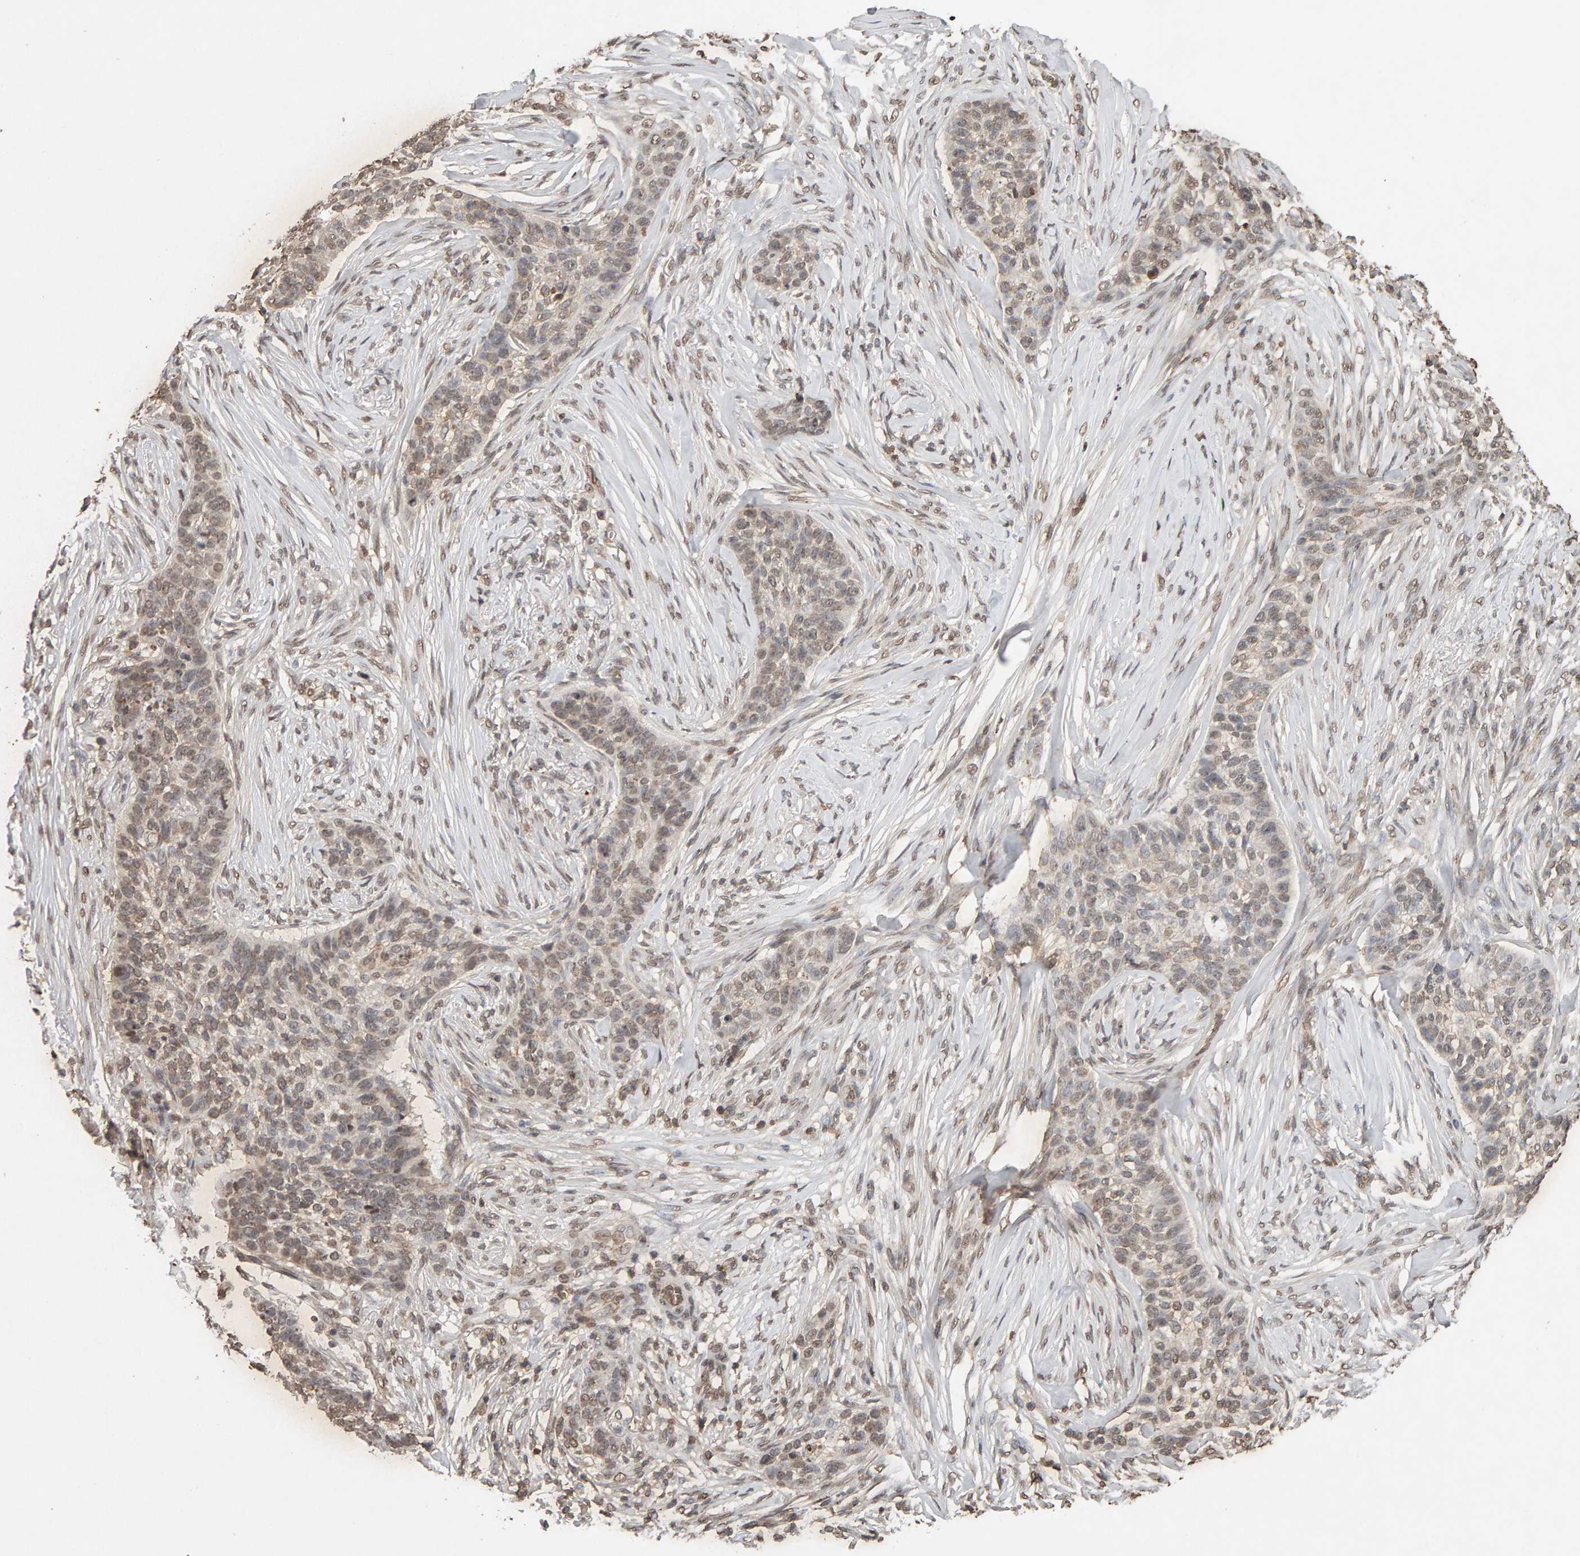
{"staining": {"intensity": "weak", "quantity": ">75%", "location": "nuclear"}, "tissue": "skin cancer", "cell_type": "Tumor cells", "image_type": "cancer", "snomed": [{"axis": "morphology", "description": "Basal cell carcinoma"}, {"axis": "topography", "description": "Skin"}], "caption": "Brown immunohistochemical staining in human skin cancer demonstrates weak nuclear expression in about >75% of tumor cells.", "gene": "DNAJB5", "patient": {"sex": "male", "age": 85}}